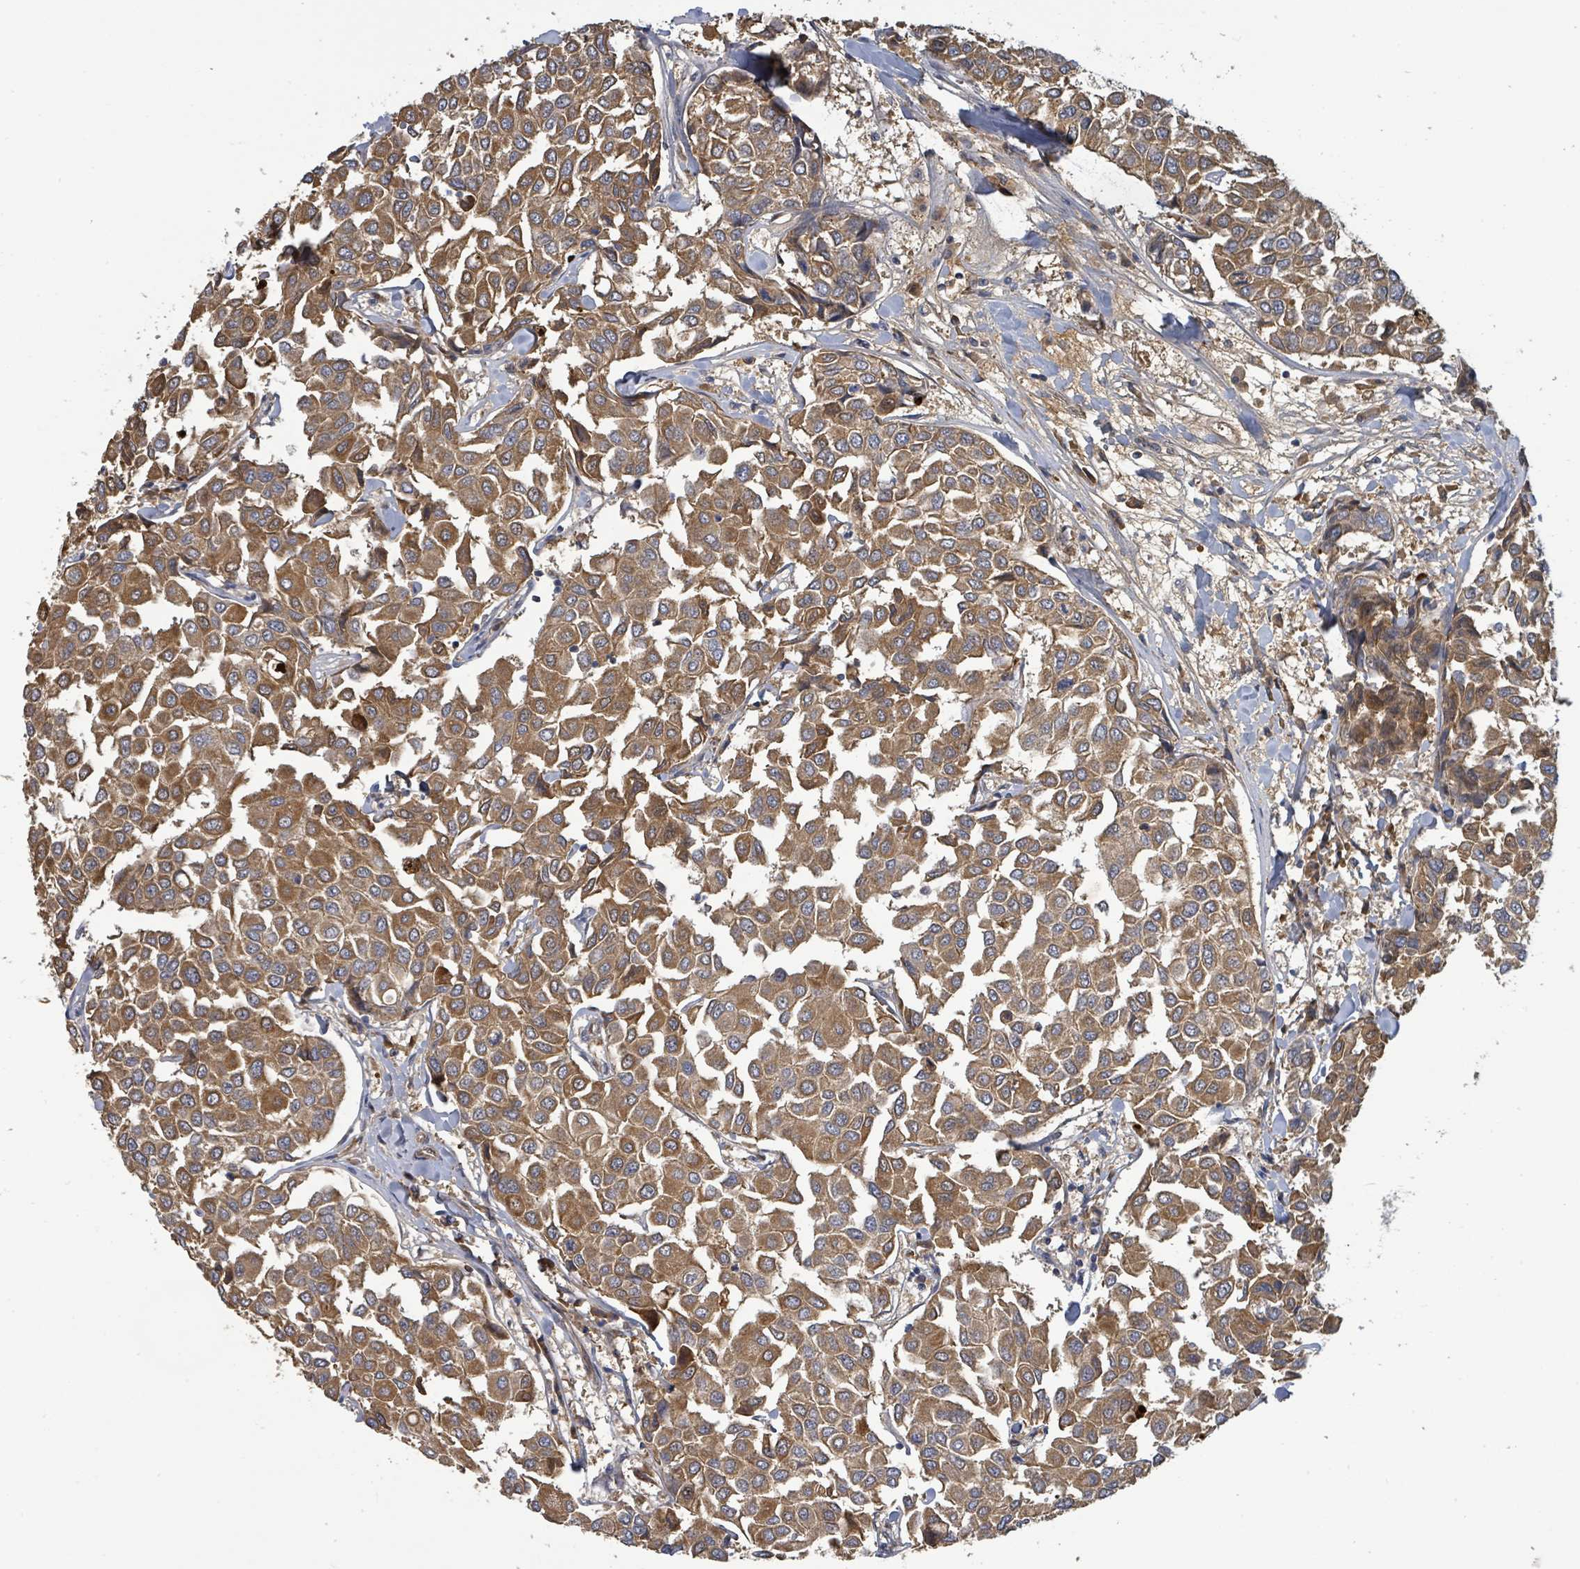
{"staining": {"intensity": "moderate", "quantity": ">75%", "location": "cytoplasmic/membranous"}, "tissue": "breast cancer", "cell_type": "Tumor cells", "image_type": "cancer", "snomed": [{"axis": "morphology", "description": "Duct carcinoma"}, {"axis": "topography", "description": "Breast"}], "caption": "A micrograph of breast invasive ductal carcinoma stained for a protein shows moderate cytoplasmic/membranous brown staining in tumor cells.", "gene": "STARD4", "patient": {"sex": "female", "age": 55}}